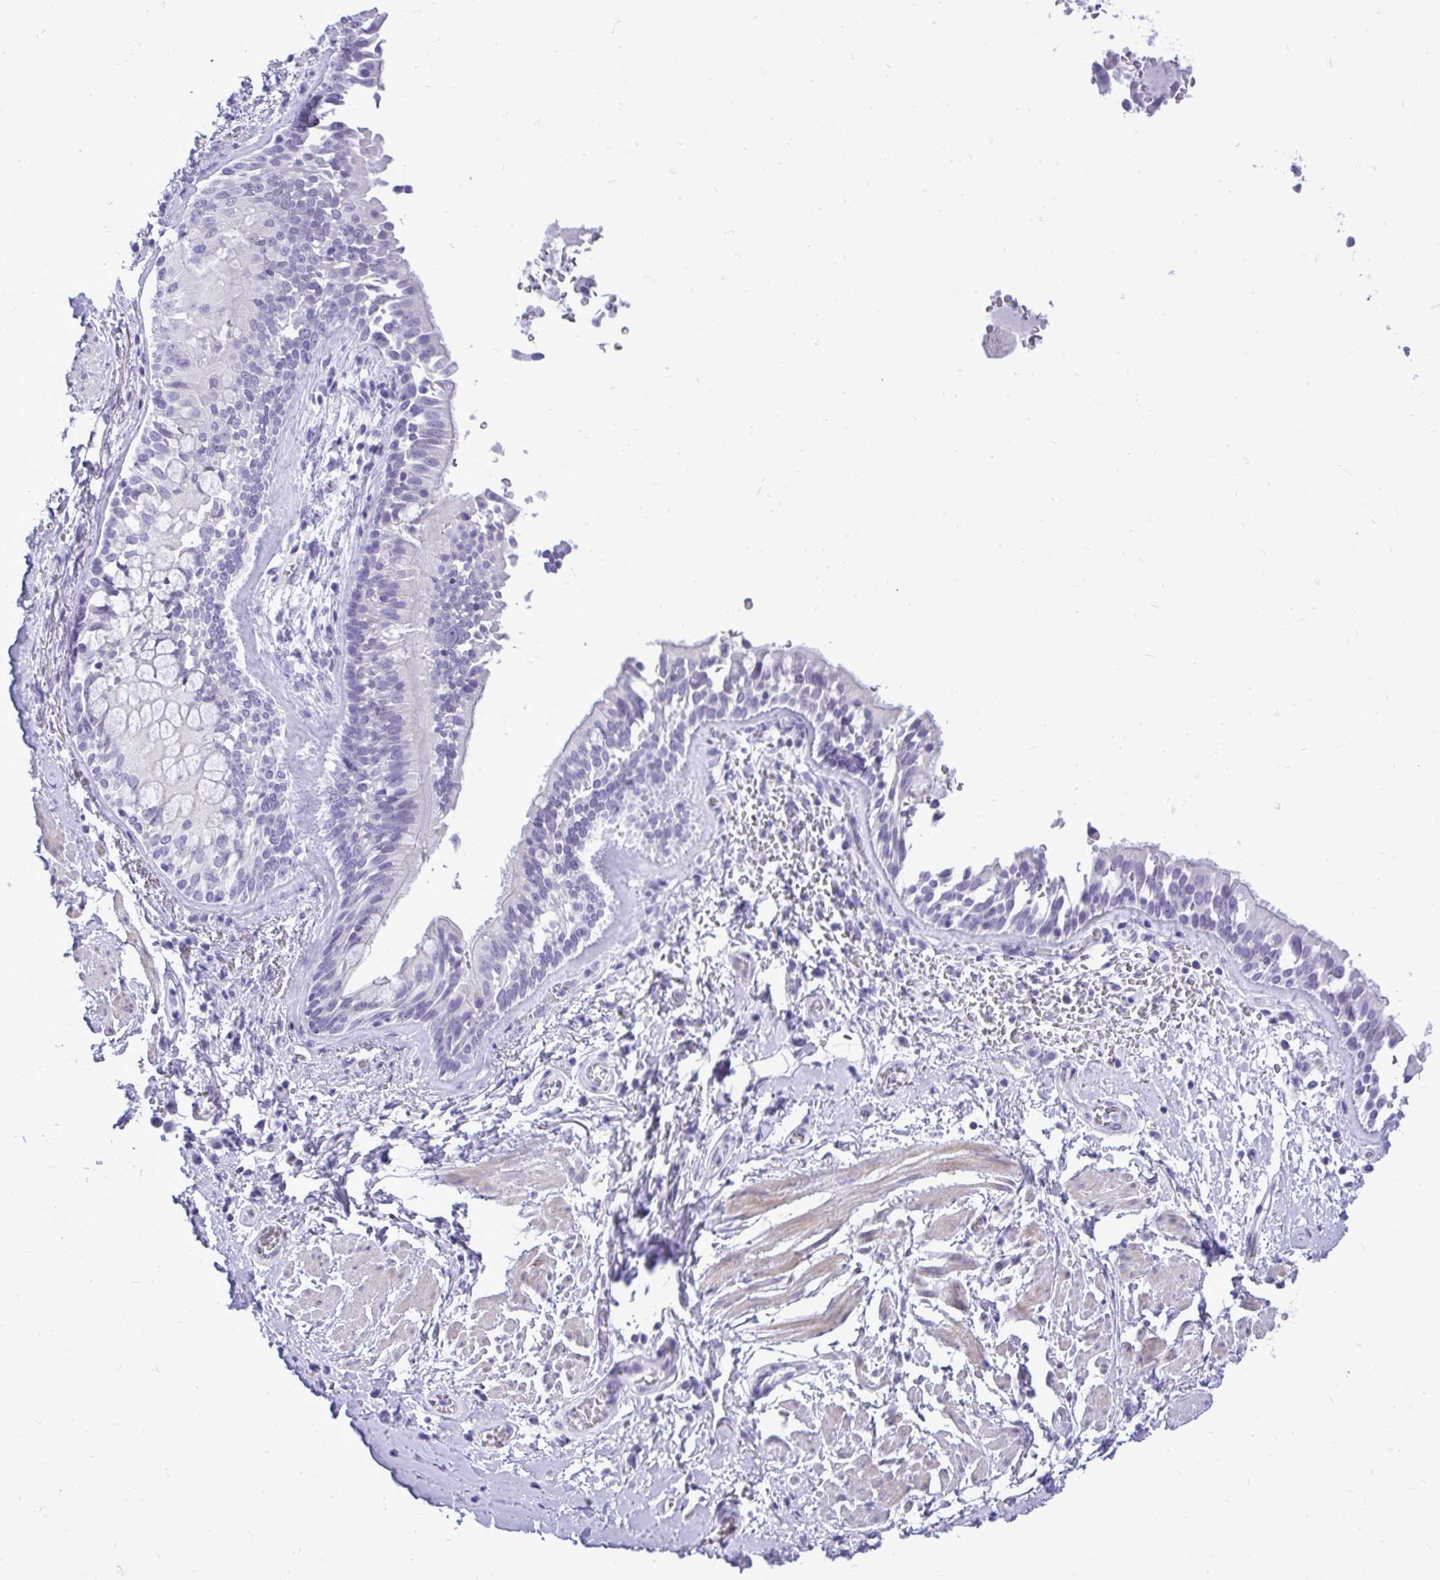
{"staining": {"intensity": "negative", "quantity": "none", "location": "none"}, "tissue": "adipose tissue", "cell_type": "Adipocytes", "image_type": "normal", "snomed": [{"axis": "morphology", "description": "Normal tissue, NOS"}, {"axis": "morphology", "description": "Degeneration, NOS"}, {"axis": "topography", "description": "Cartilage tissue"}, {"axis": "topography", "description": "Lung"}], "caption": "Human adipose tissue stained for a protein using IHC displays no expression in adipocytes.", "gene": "GABRA1", "patient": {"sex": "female", "age": 61}}